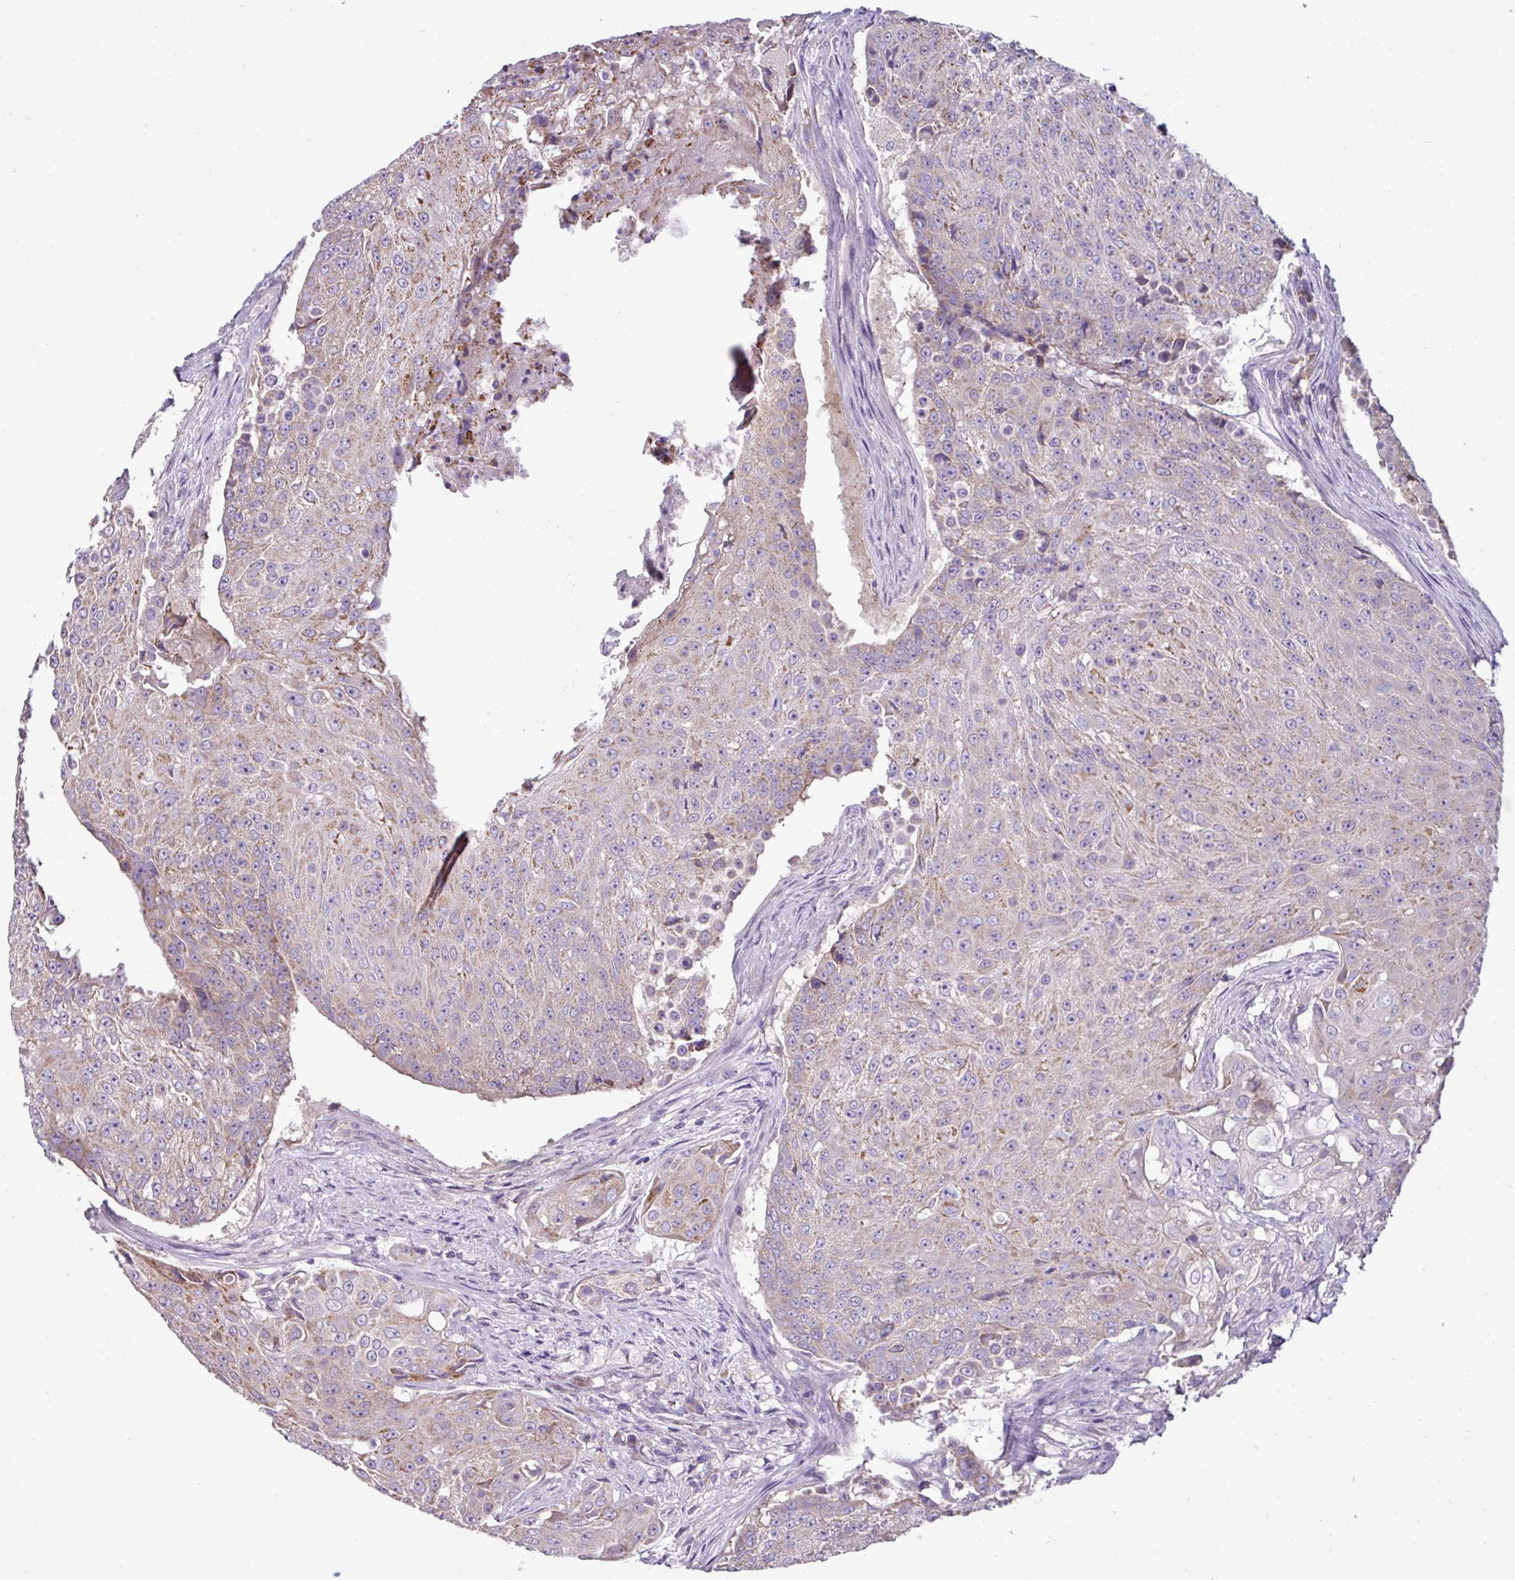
{"staining": {"intensity": "weak", "quantity": "25%-75%", "location": "cytoplasmic/membranous"}, "tissue": "urothelial cancer", "cell_type": "Tumor cells", "image_type": "cancer", "snomed": [{"axis": "morphology", "description": "Urothelial carcinoma, High grade"}, {"axis": "topography", "description": "Urinary bladder"}], "caption": "This histopathology image reveals urothelial cancer stained with immunohistochemistry (IHC) to label a protein in brown. The cytoplasmic/membranous of tumor cells show weak positivity for the protein. Nuclei are counter-stained blue.", "gene": "AGAP5", "patient": {"sex": "female", "age": 63}}